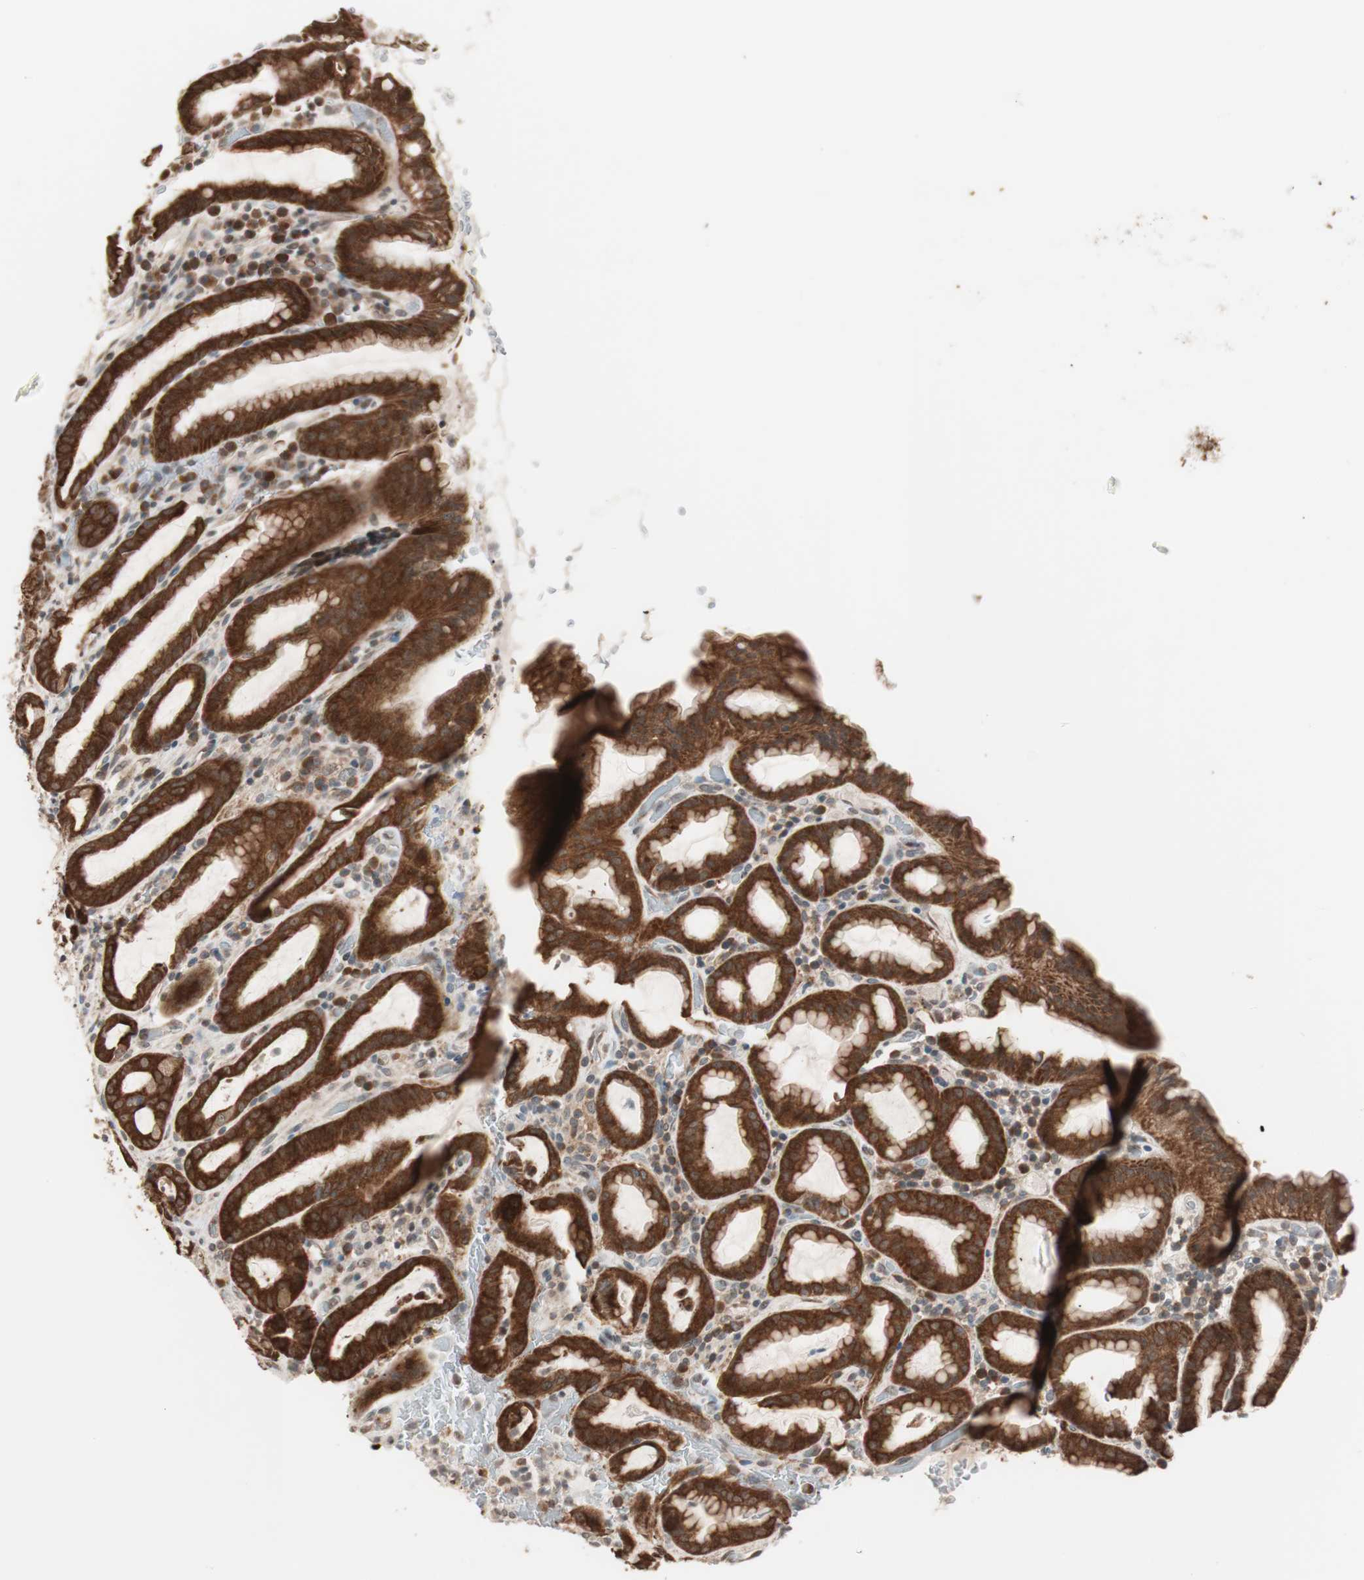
{"staining": {"intensity": "strong", "quantity": ">75%", "location": "cytoplasmic/membranous"}, "tissue": "stomach", "cell_type": "Glandular cells", "image_type": "normal", "snomed": [{"axis": "morphology", "description": "Normal tissue, NOS"}, {"axis": "topography", "description": "Stomach, upper"}], "caption": "The immunohistochemical stain labels strong cytoplasmic/membranous positivity in glandular cells of unremarkable stomach.", "gene": "FBXO5", "patient": {"sex": "male", "age": 68}}